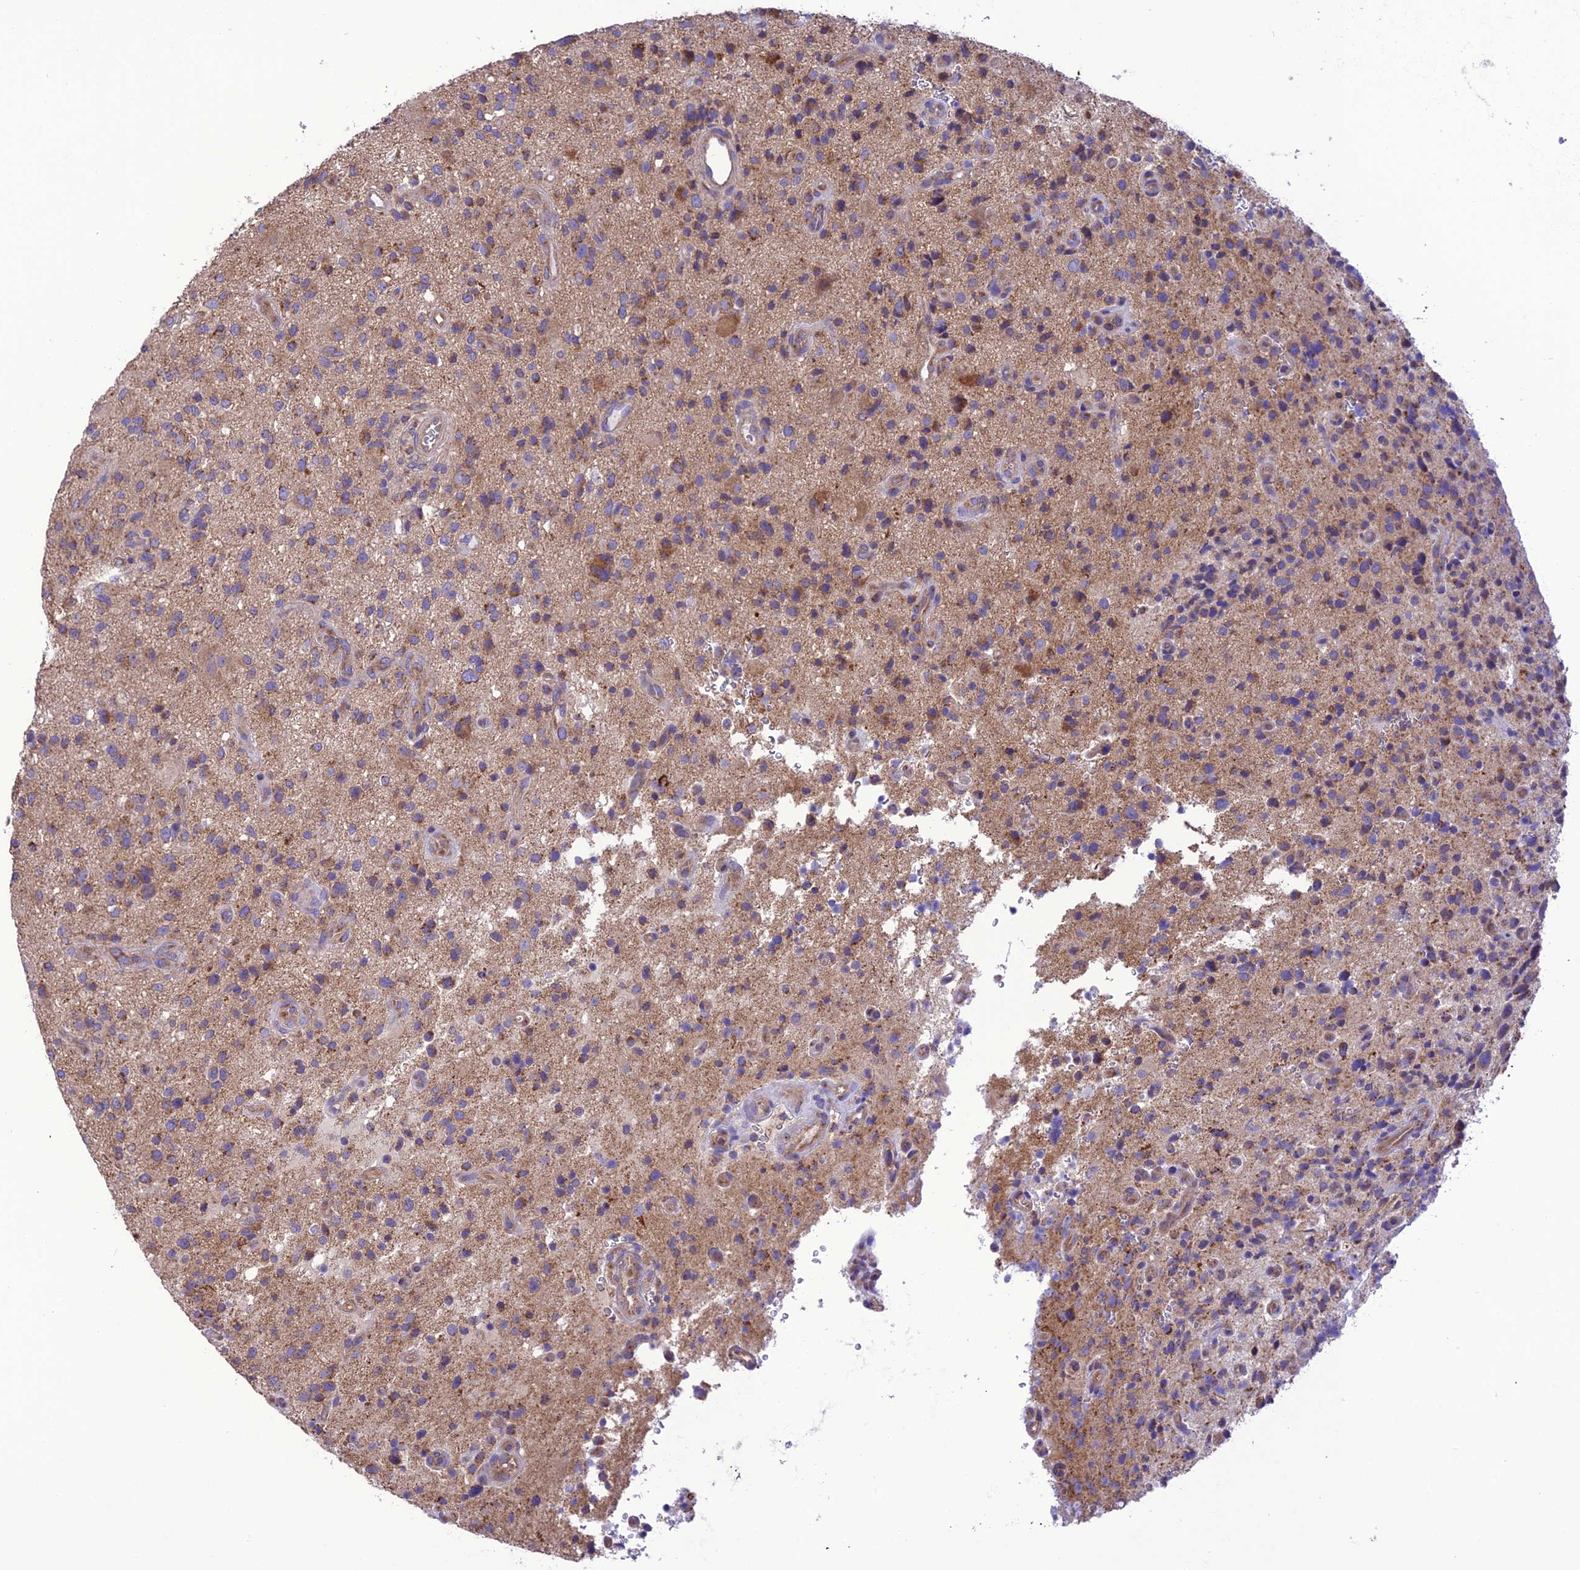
{"staining": {"intensity": "moderate", "quantity": "<25%", "location": "cytoplasmic/membranous"}, "tissue": "glioma", "cell_type": "Tumor cells", "image_type": "cancer", "snomed": [{"axis": "morphology", "description": "Glioma, malignant, High grade"}, {"axis": "topography", "description": "Brain"}], "caption": "High-power microscopy captured an immunohistochemistry photomicrograph of high-grade glioma (malignant), revealing moderate cytoplasmic/membranous positivity in approximately <25% of tumor cells.", "gene": "MAP3K12", "patient": {"sex": "male", "age": 47}}